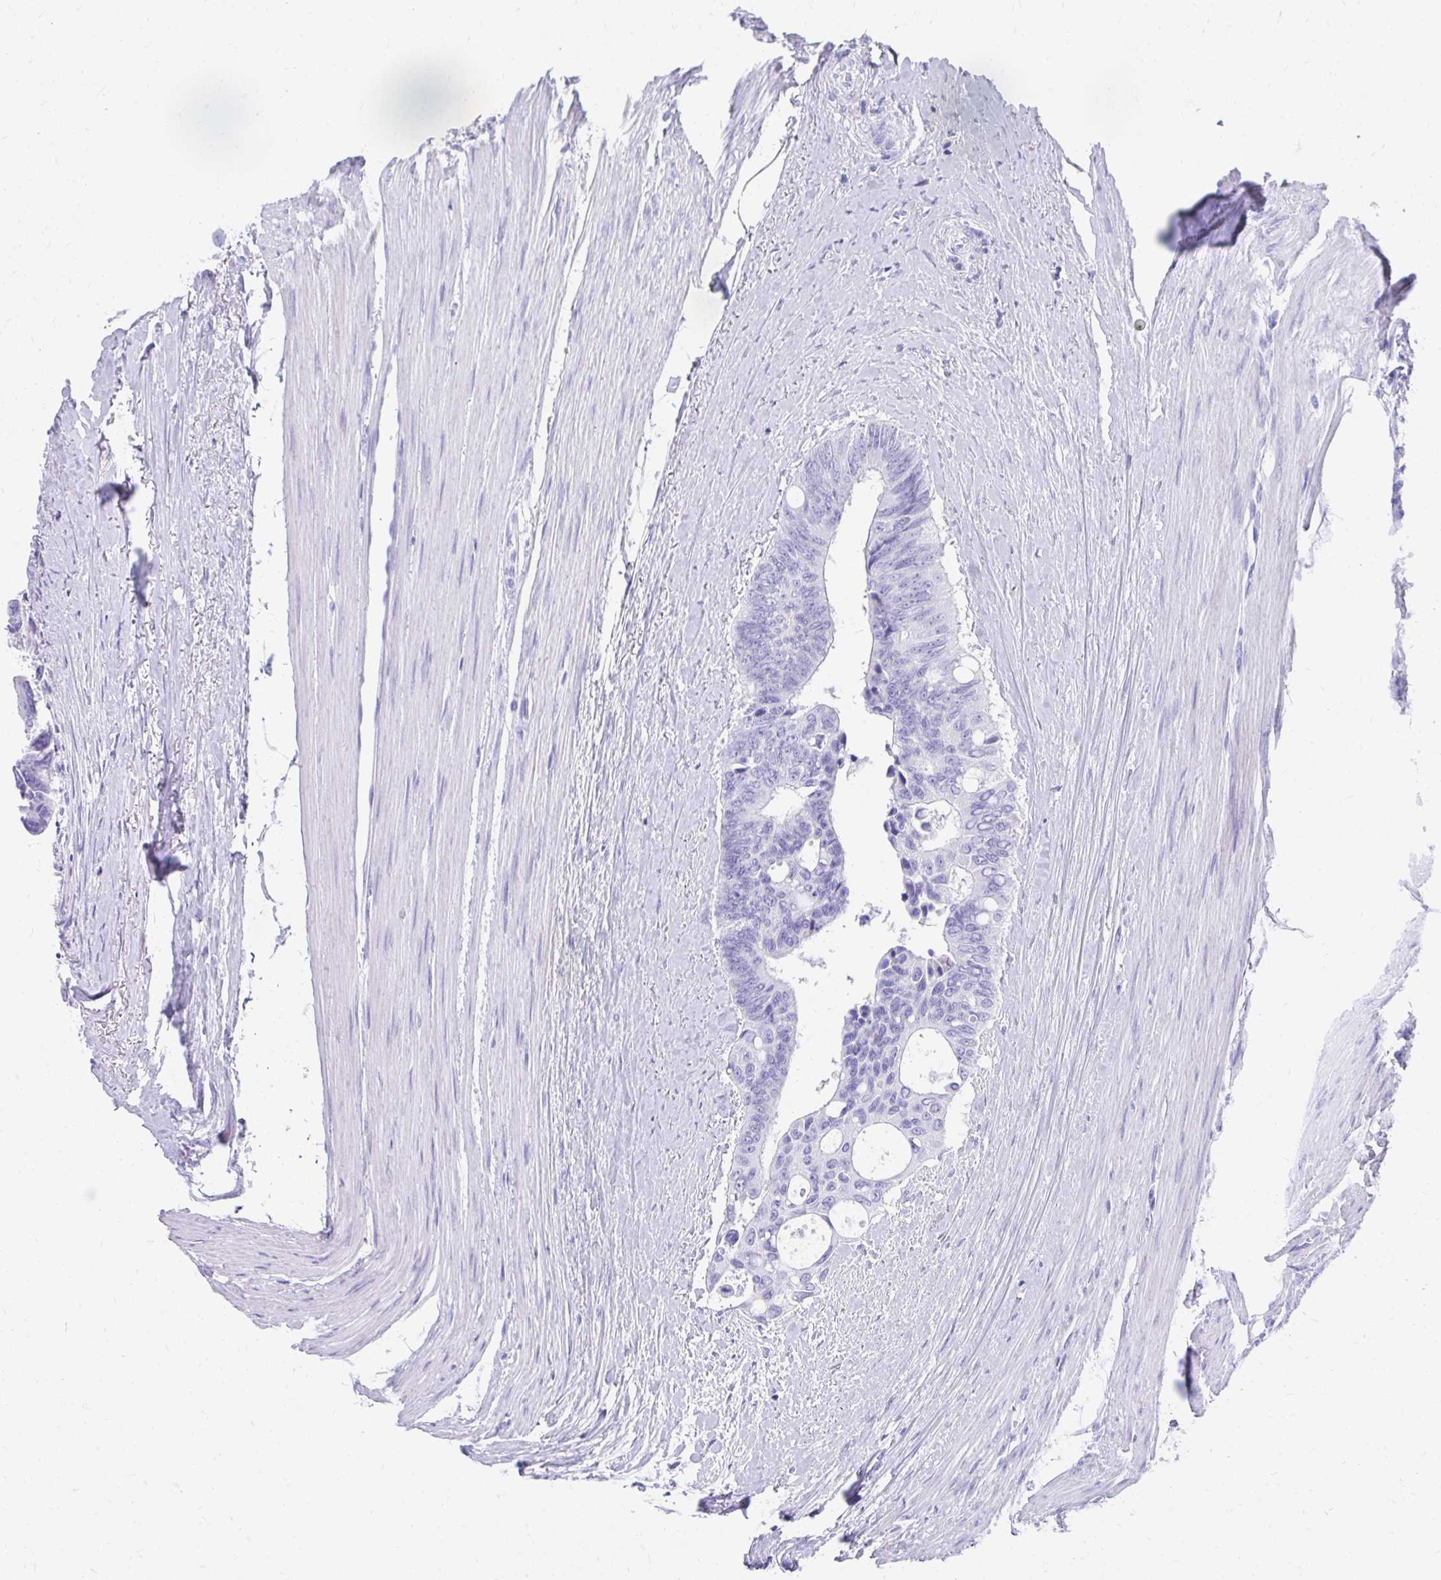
{"staining": {"intensity": "negative", "quantity": "none", "location": "none"}, "tissue": "colorectal cancer", "cell_type": "Tumor cells", "image_type": "cancer", "snomed": [{"axis": "morphology", "description": "Adenocarcinoma, NOS"}, {"axis": "topography", "description": "Rectum"}], "caption": "A histopathology image of human colorectal cancer is negative for staining in tumor cells.", "gene": "TNNT1", "patient": {"sex": "male", "age": 76}}